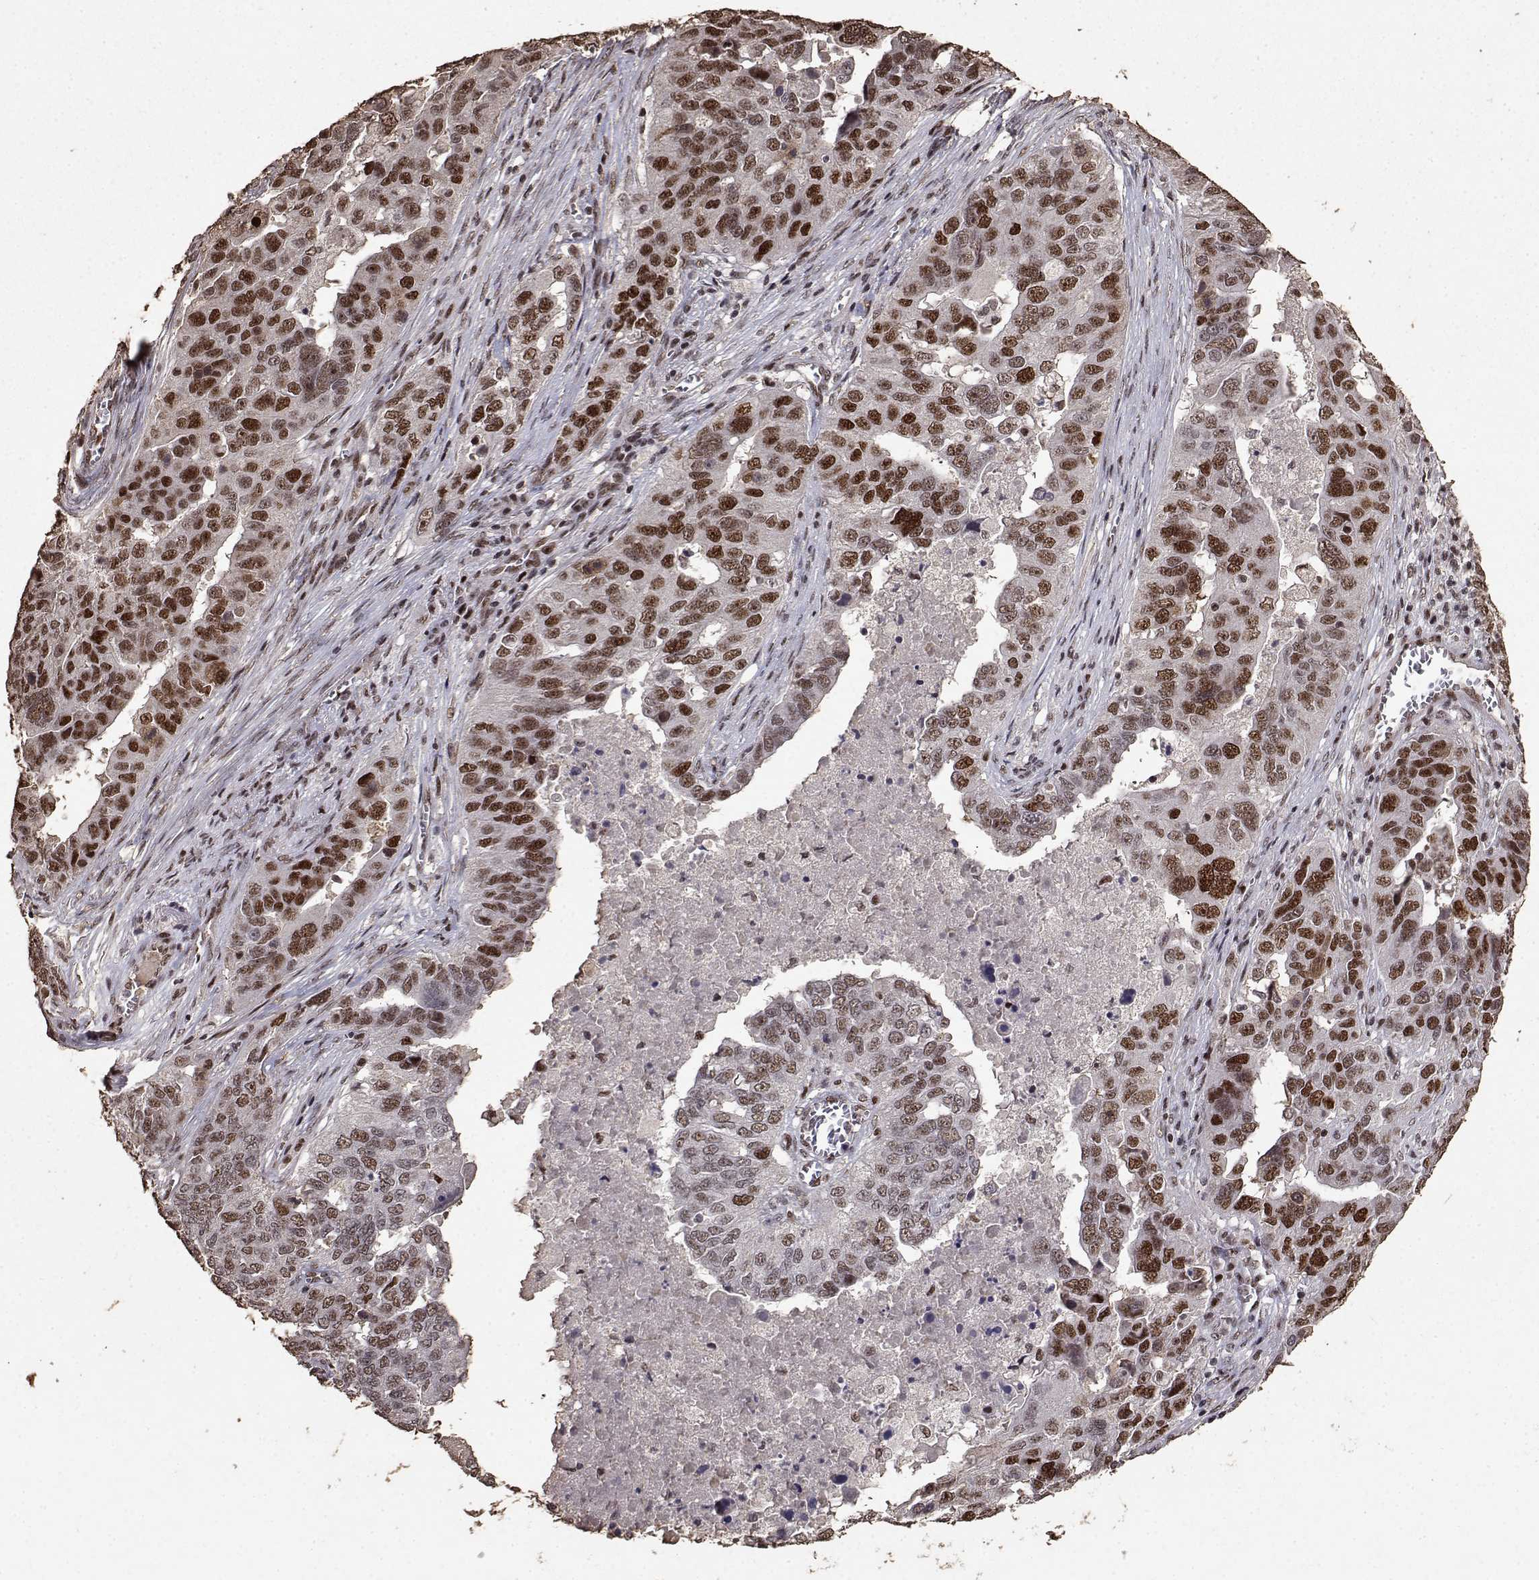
{"staining": {"intensity": "moderate", "quantity": ">75%", "location": "nuclear"}, "tissue": "ovarian cancer", "cell_type": "Tumor cells", "image_type": "cancer", "snomed": [{"axis": "morphology", "description": "Carcinoma, endometroid"}, {"axis": "topography", "description": "Soft tissue"}, {"axis": "topography", "description": "Ovary"}], "caption": "Immunohistochemical staining of ovarian endometroid carcinoma reveals medium levels of moderate nuclear protein staining in approximately >75% of tumor cells. The staining was performed using DAB (3,3'-diaminobenzidine), with brown indicating positive protein expression. Nuclei are stained blue with hematoxylin.", "gene": "TOE1", "patient": {"sex": "female", "age": 52}}